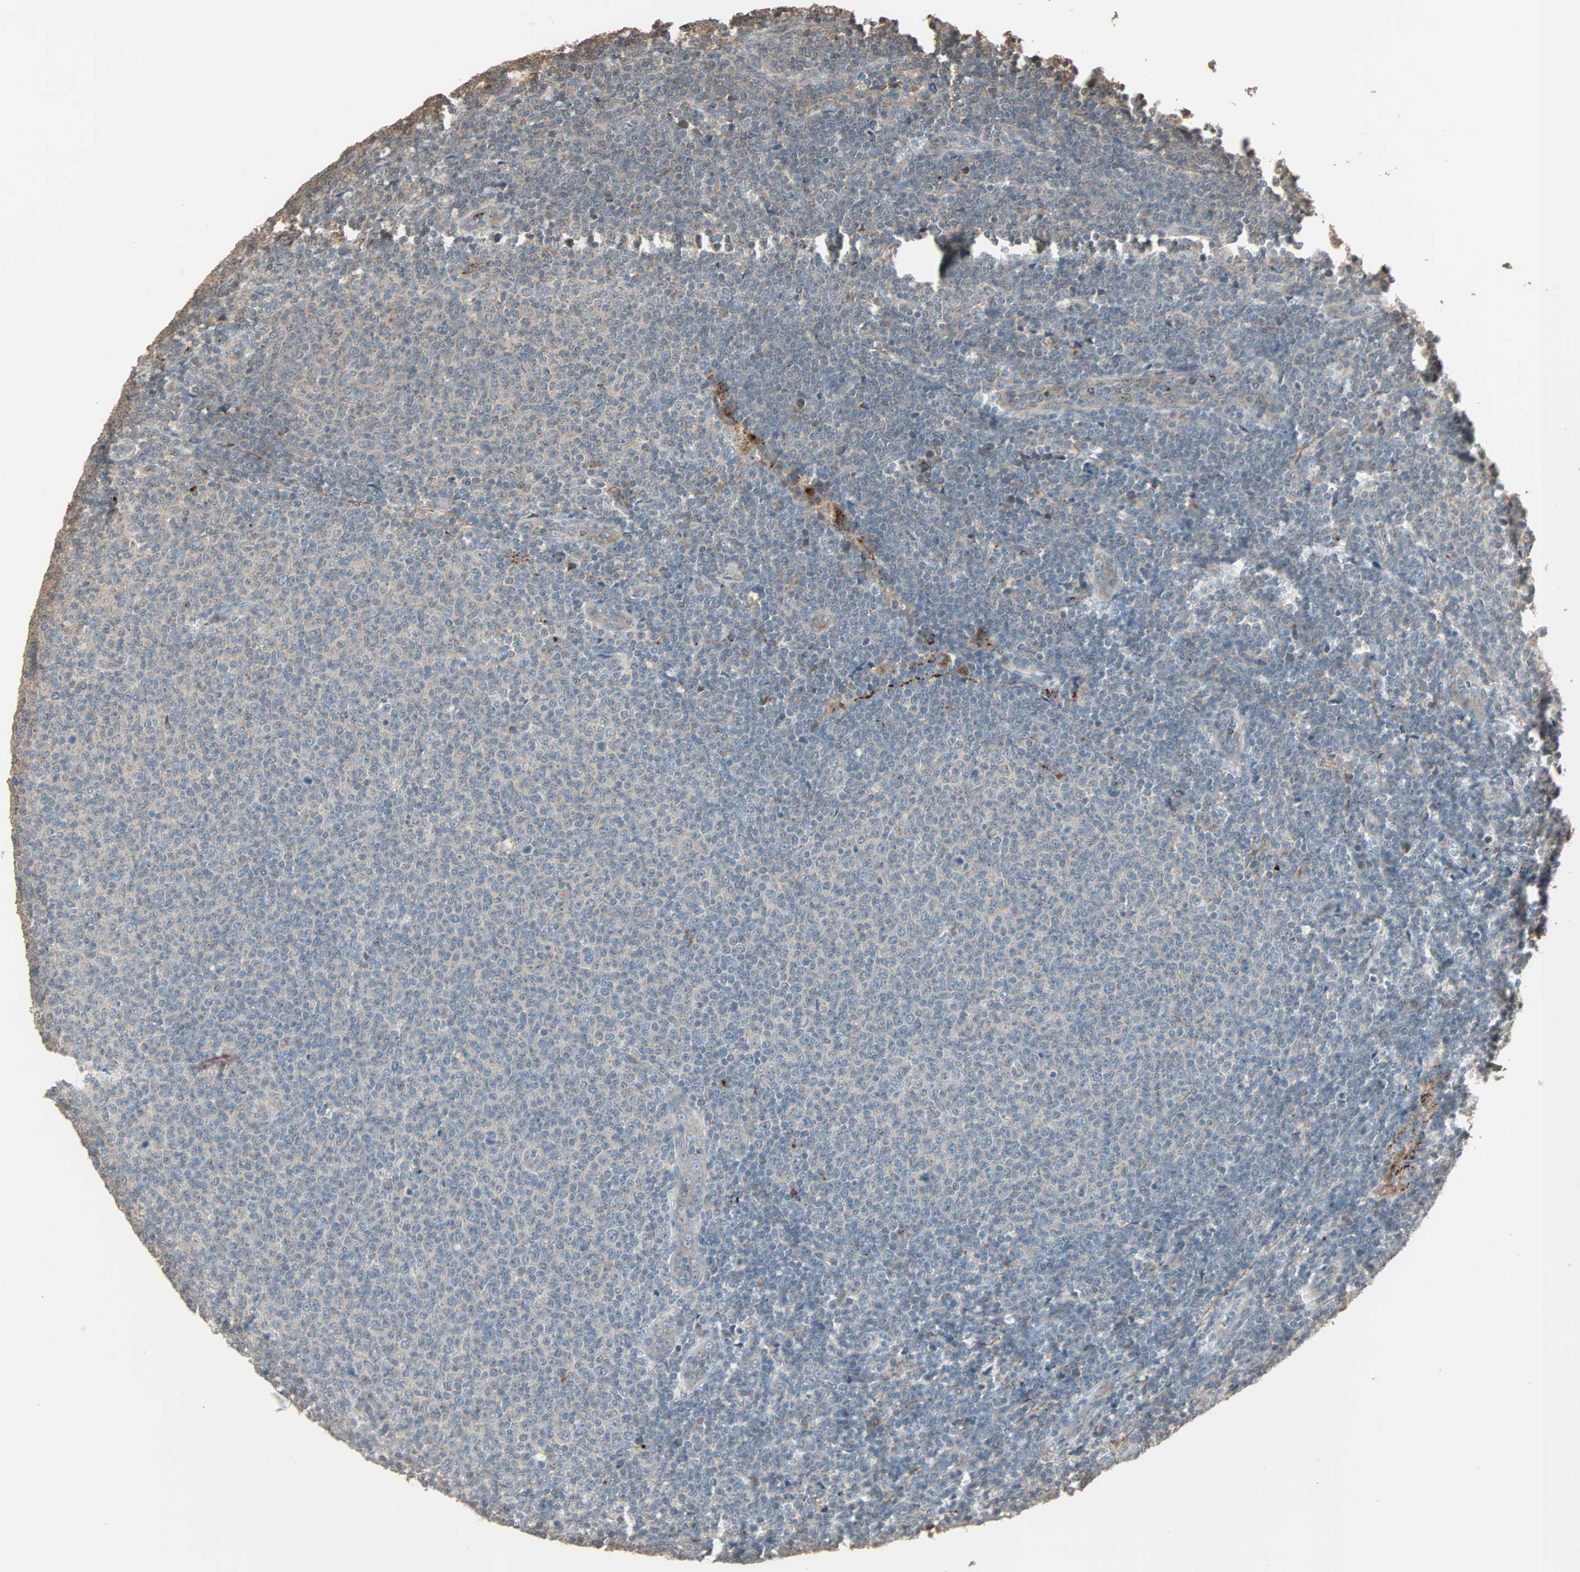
{"staining": {"intensity": "weak", "quantity": "<25%", "location": "cytoplasmic/membranous"}, "tissue": "lymphoma", "cell_type": "Tumor cells", "image_type": "cancer", "snomed": [{"axis": "morphology", "description": "Malignant lymphoma, non-Hodgkin's type, Low grade"}, {"axis": "topography", "description": "Lymph node"}], "caption": "The micrograph demonstrates no staining of tumor cells in malignant lymphoma, non-Hodgkin's type (low-grade).", "gene": "CALCRL", "patient": {"sex": "male", "age": 66}}